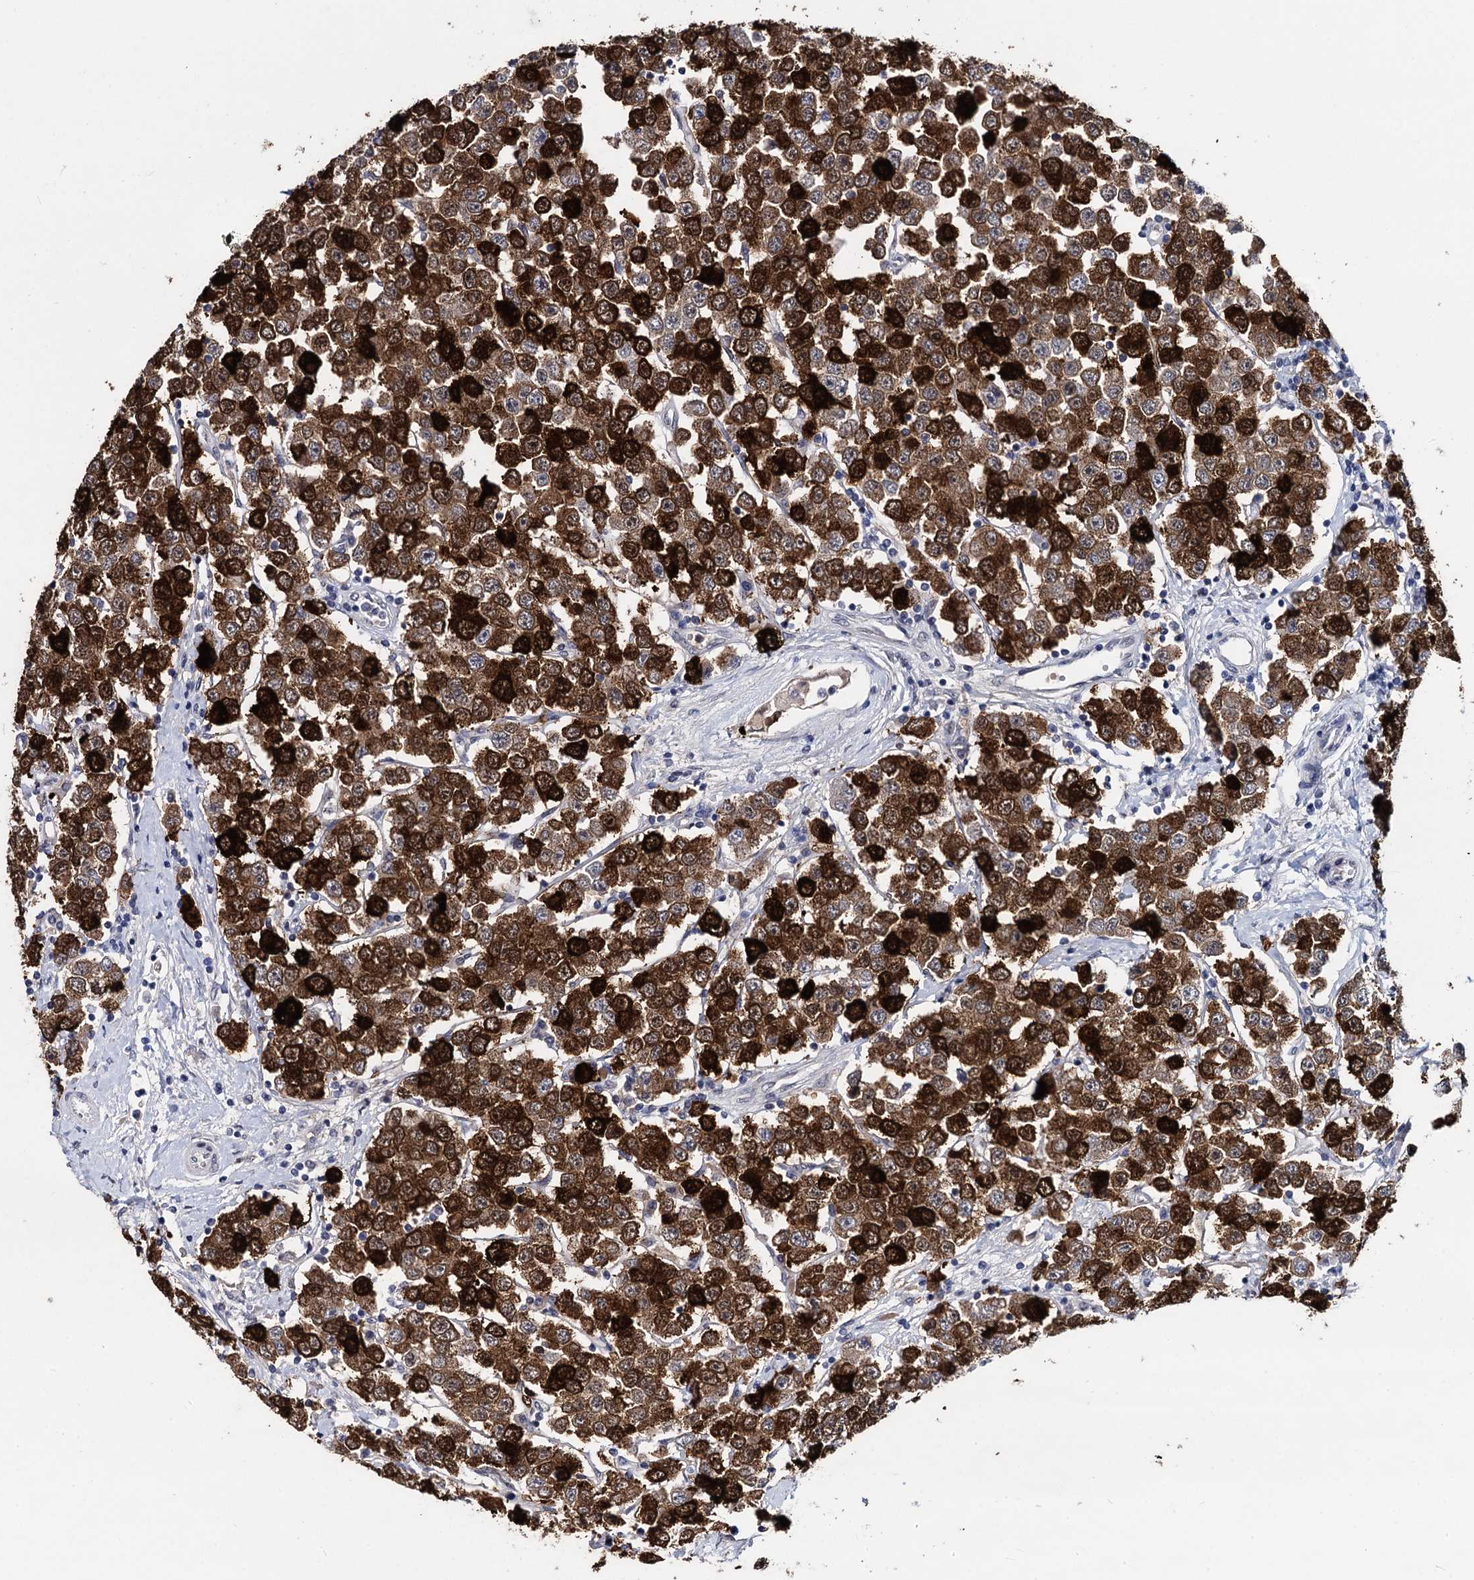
{"staining": {"intensity": "strong", "quantity": ">75%", "location": "cytoplasmic/membranous,nuclear"}, "tissue": "testis cancer", "cell_type": "Tumor cells", "image_type": "cancer", "snomed": [{"axis": "morphology", "description": "Seminoma, NOS"}, {"axis": "topography", "description": "Testis"}], "caption": "Brown immunohistochemical staining in testis cancer (seminoma) displays strong cytoplasmic/membranous and nuclear staining in approximately >75% of tumor cells. (DAB IHC, brown staining for protein, blue staining for nuclei).", "gene": "MAGEA4", "patient": {"sex": "male", "age": 28}}